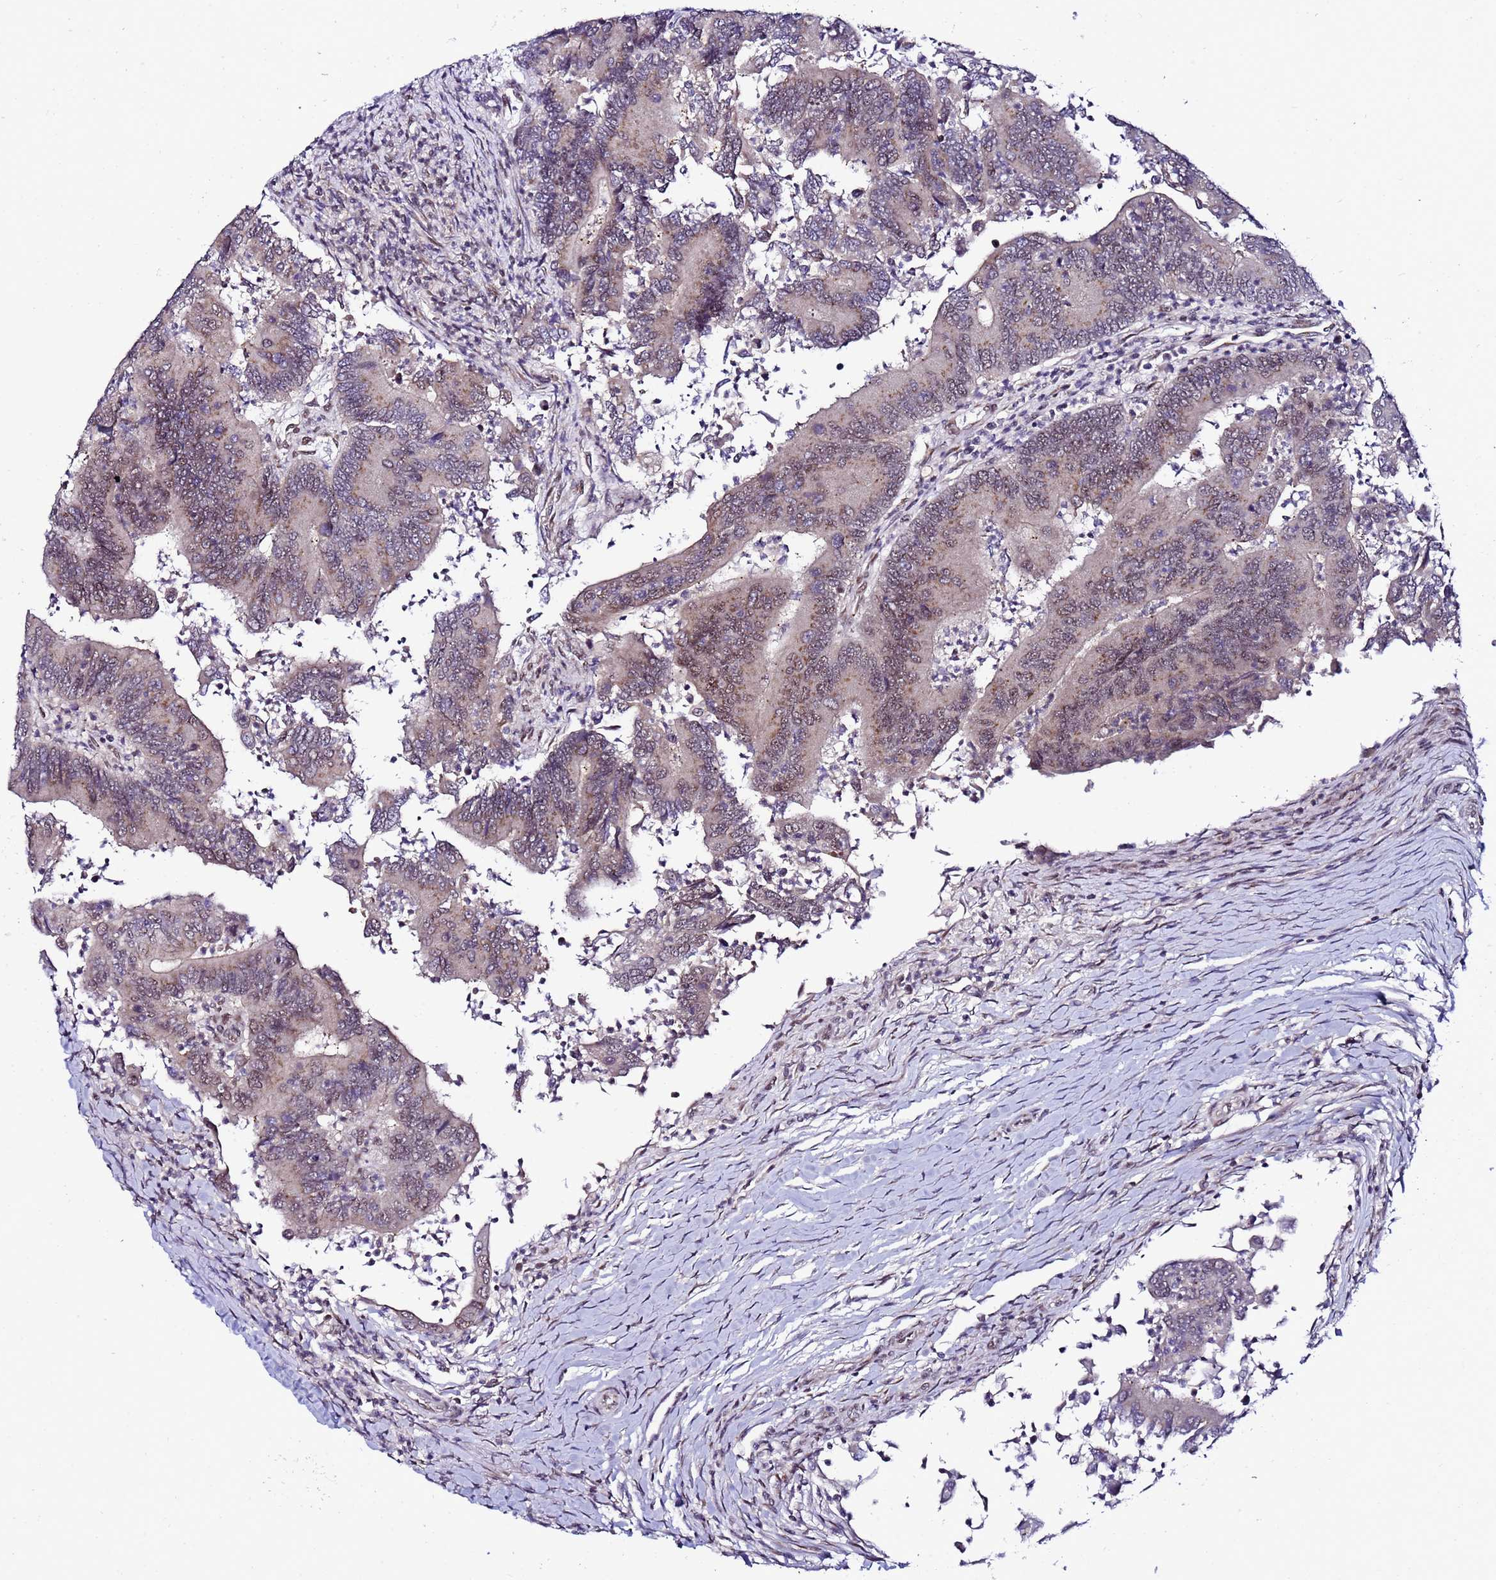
{"staining": {"intensity": "weak", "quantity": "25%-75%", "location": "cytoplasmic/membranous,nuclear"}, "tissue": "colorectal cancer", "cell_type": "Tumor cells", "image_type": "cancer", "snomed": [{"axis": "morphology", "description": "Adenocarcinoma, NOS"}, {"axis": "topography", "description": "Colon"}], "caption": "This is a photomicrograph of immunohistochemistry staining of colorectal cancer, which shows weak staining in the cytoplasmic/membranous and nuclear of tumor cells.", "gene": "C19orf47", "patient": {"sex": "female", "age": 67}}